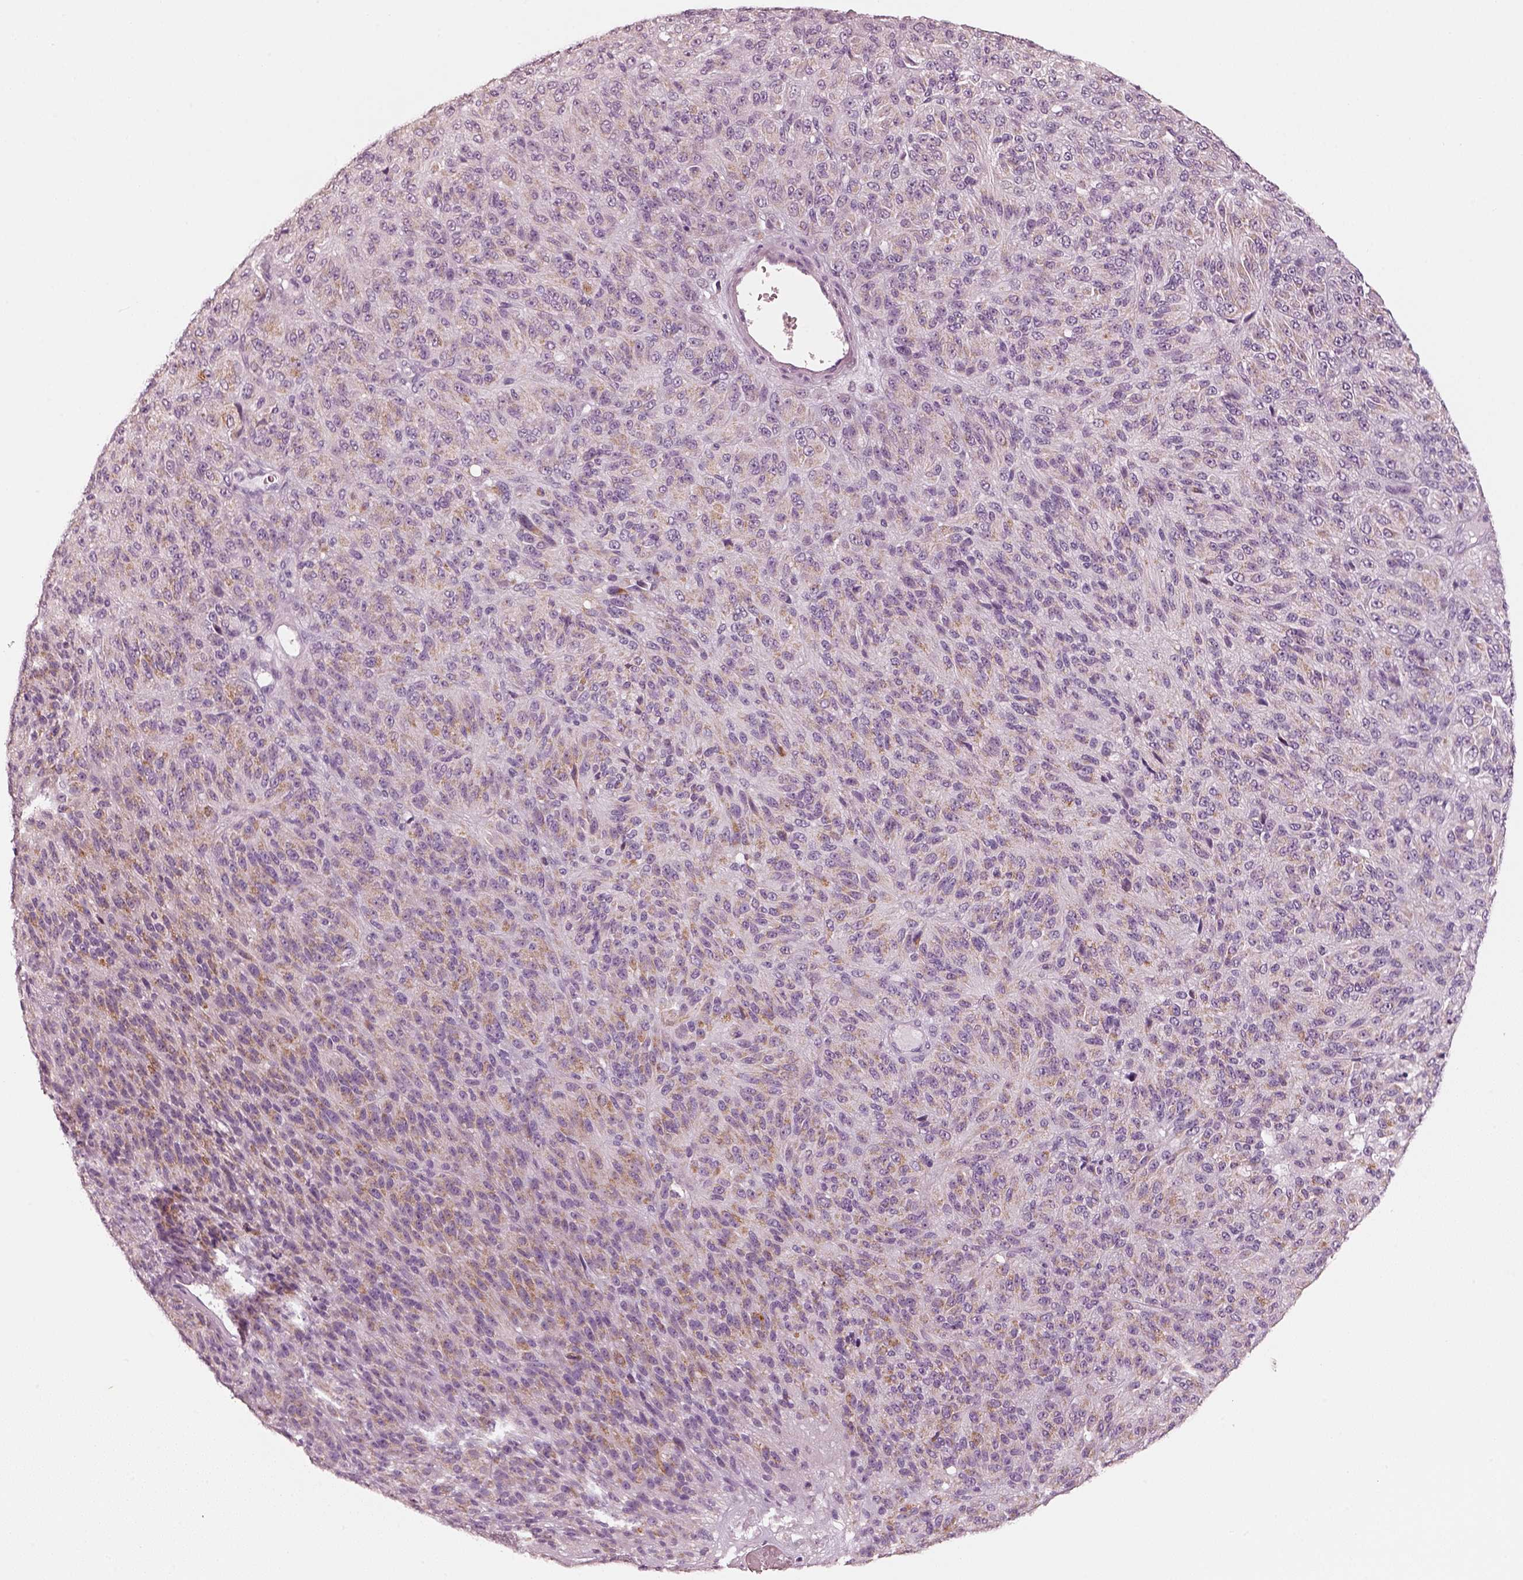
{"staining": {"intensity": "negative", "quantity": "none", "location": "none"}, "tissue": "melanoma", "cell_type": "Tumor cells", "image_type": "cancer", "snomed": [{"axis": "morphology", "description": "Malignant melanoma, Metastatic site"}, {"axis": "topography", "description": "Brain"}], "caption": "This is an IHC histopathology image of human malignant melanoma (metastatic site). There is no staining in tumor cells.", "gene": "R3HDML", "patient": {"sex": "female", "age": 56}}